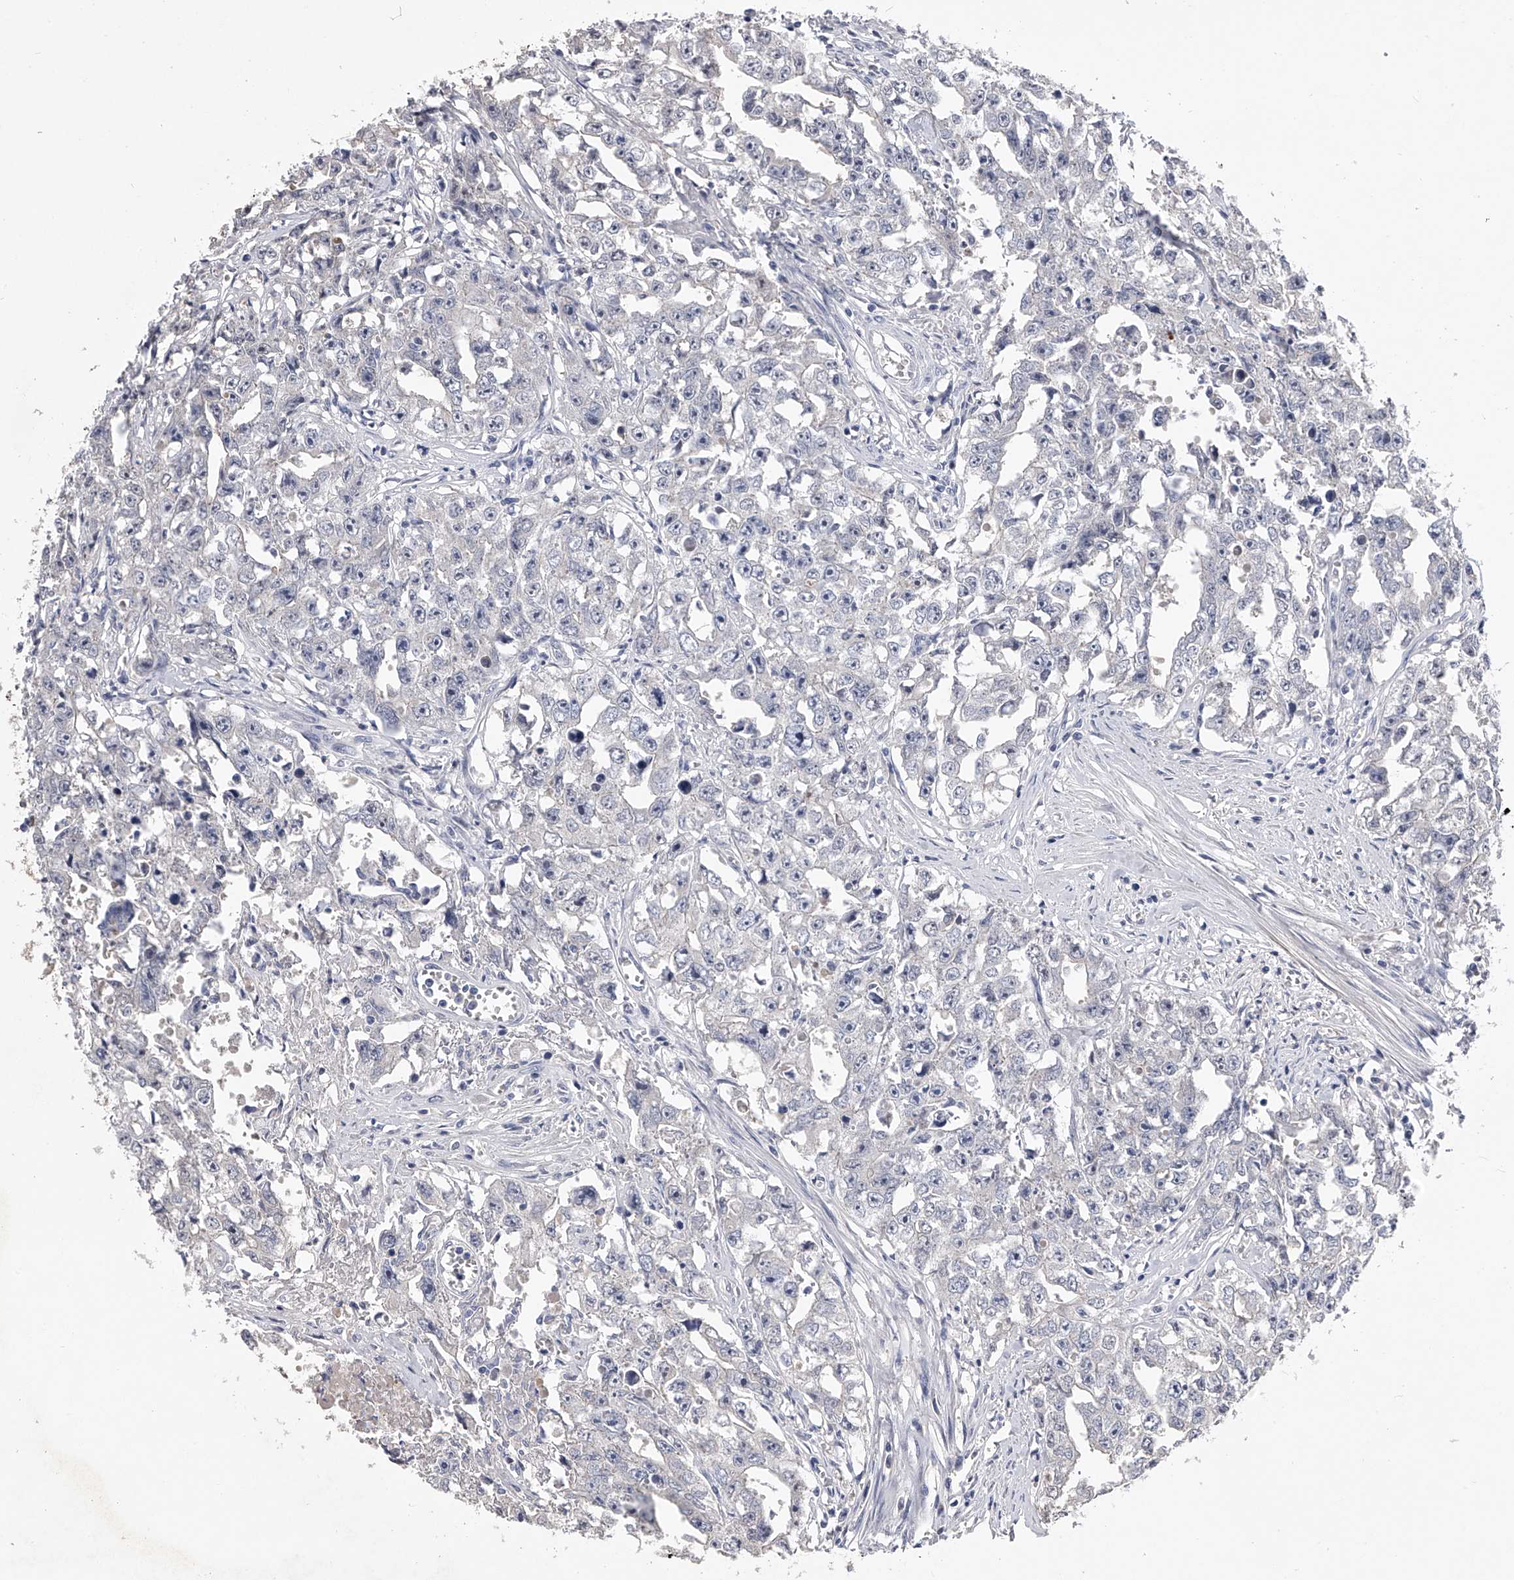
{"staining": {"intensity": "negative", "quantity": "none", "location": "none"}, "tissue": "testis cancer", "cell_type": "Tumor cells", "image_type": "cancer", "snomed": [{"axis": "morphology", "description": "Seminoma, NOS"}, {"axis": "morphology", "description": "Carcinoma, Embryonal, NOS"}, {"axis": "topography", "description": "Testis"}], "caption": "Testis cancer was stained to show a protein in brown. There is no significant positivity in tumor cells. (DAB (3,3'-diaminobenzidine) immunohistochemistry with hematoxylin counter stain).", "gene": "MDN1", "patient": {"sex": "male", "age": 43}}